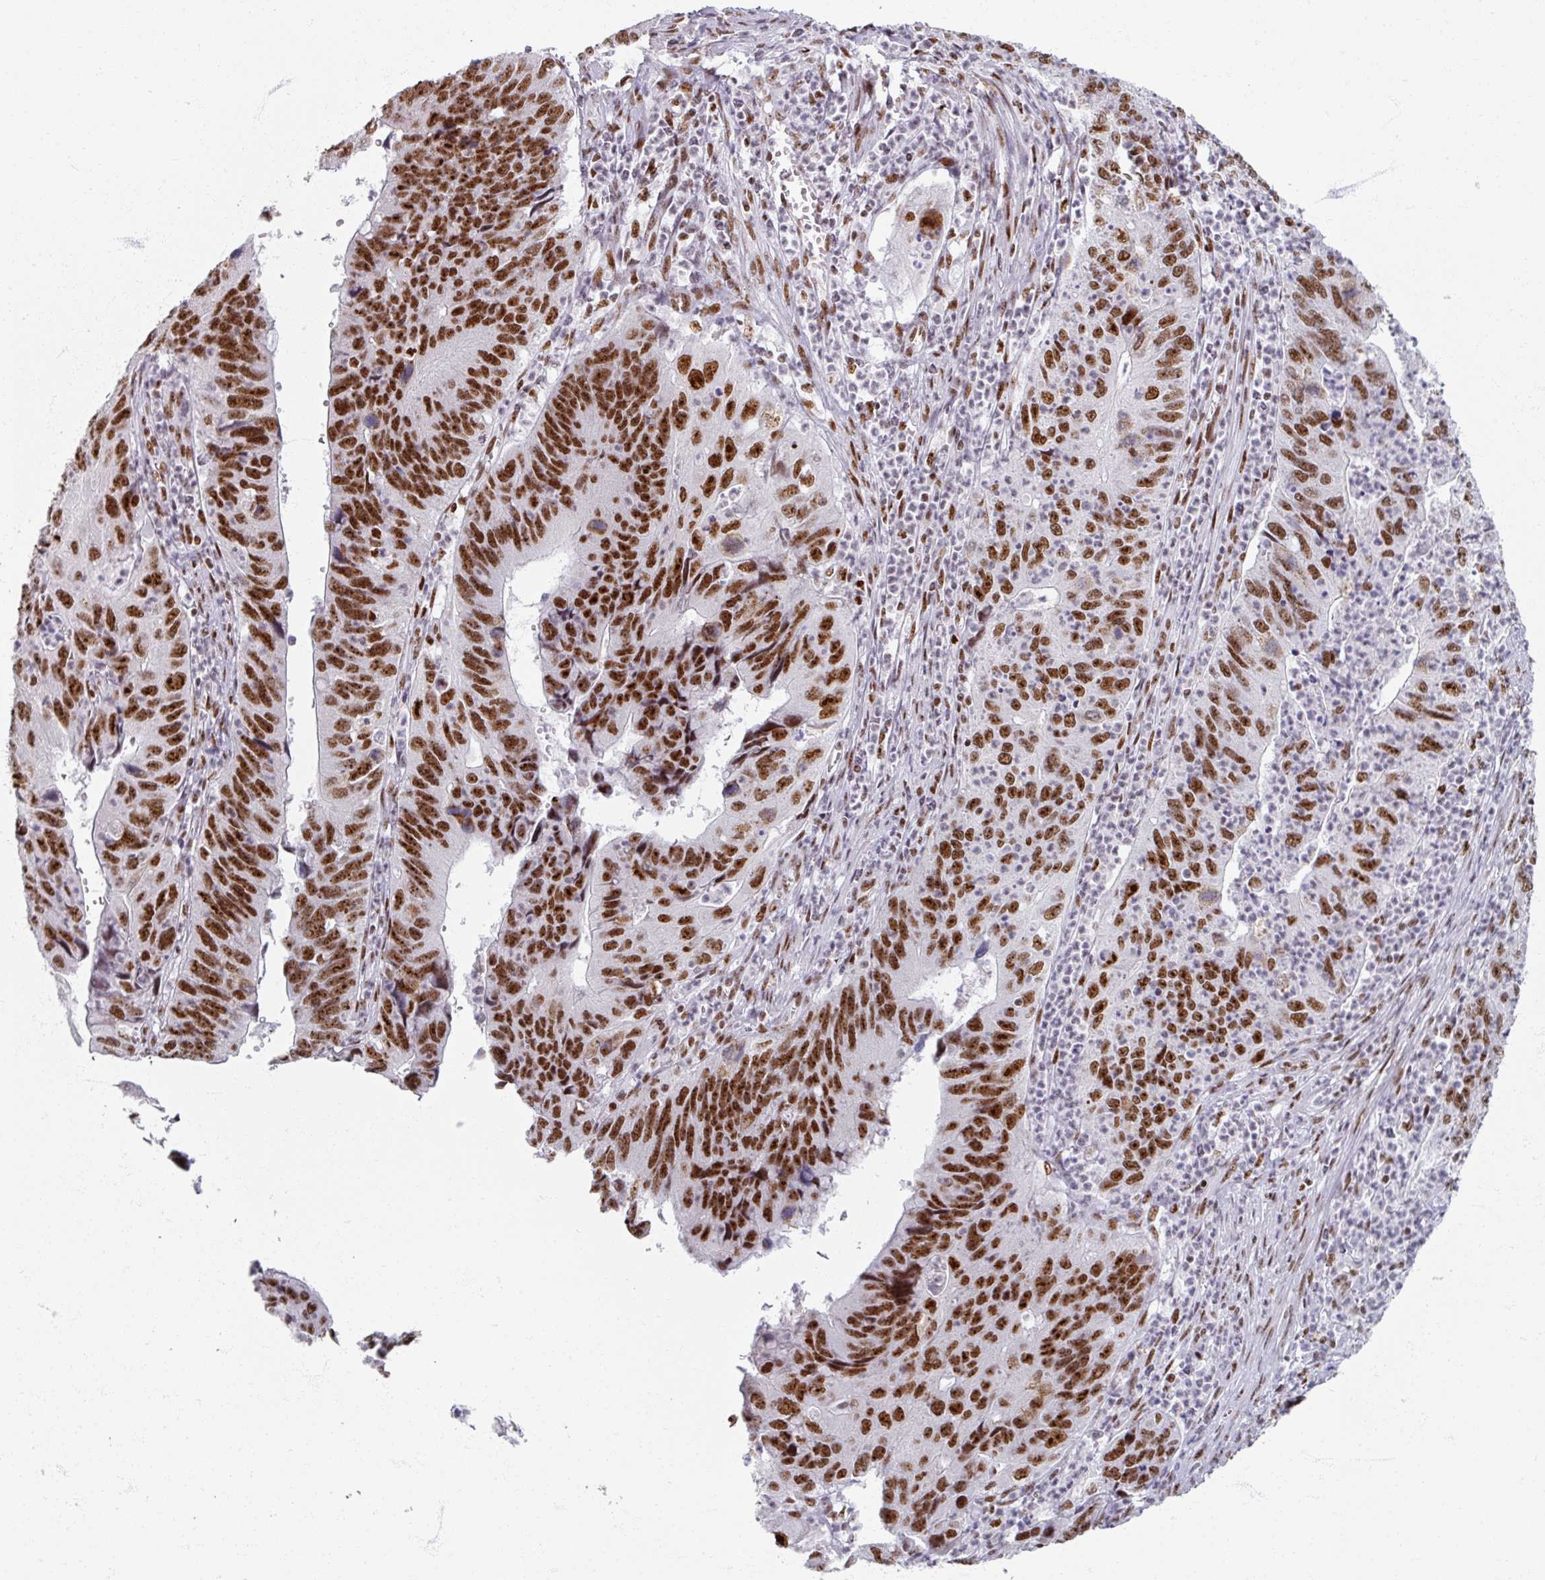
{"staining": {"intensity": "strong", "quantity": ">75%", "location": "nuclear"}, "tissue": "stomach cancer", "cell_type": "Tumor cells", "image_type": "cancer", "snomed": [{"axis": "morphology", "description": "Adenocarcinoma, NOS"}, {"axis": "topography", "description": "Stomach"}], "caption": "Human stomach adenocarcinoma stained with a protein marker exhibits strong staining in tumor cells.", "gene": "ADAR", "patient": {"sex": "male", "age": 59}}